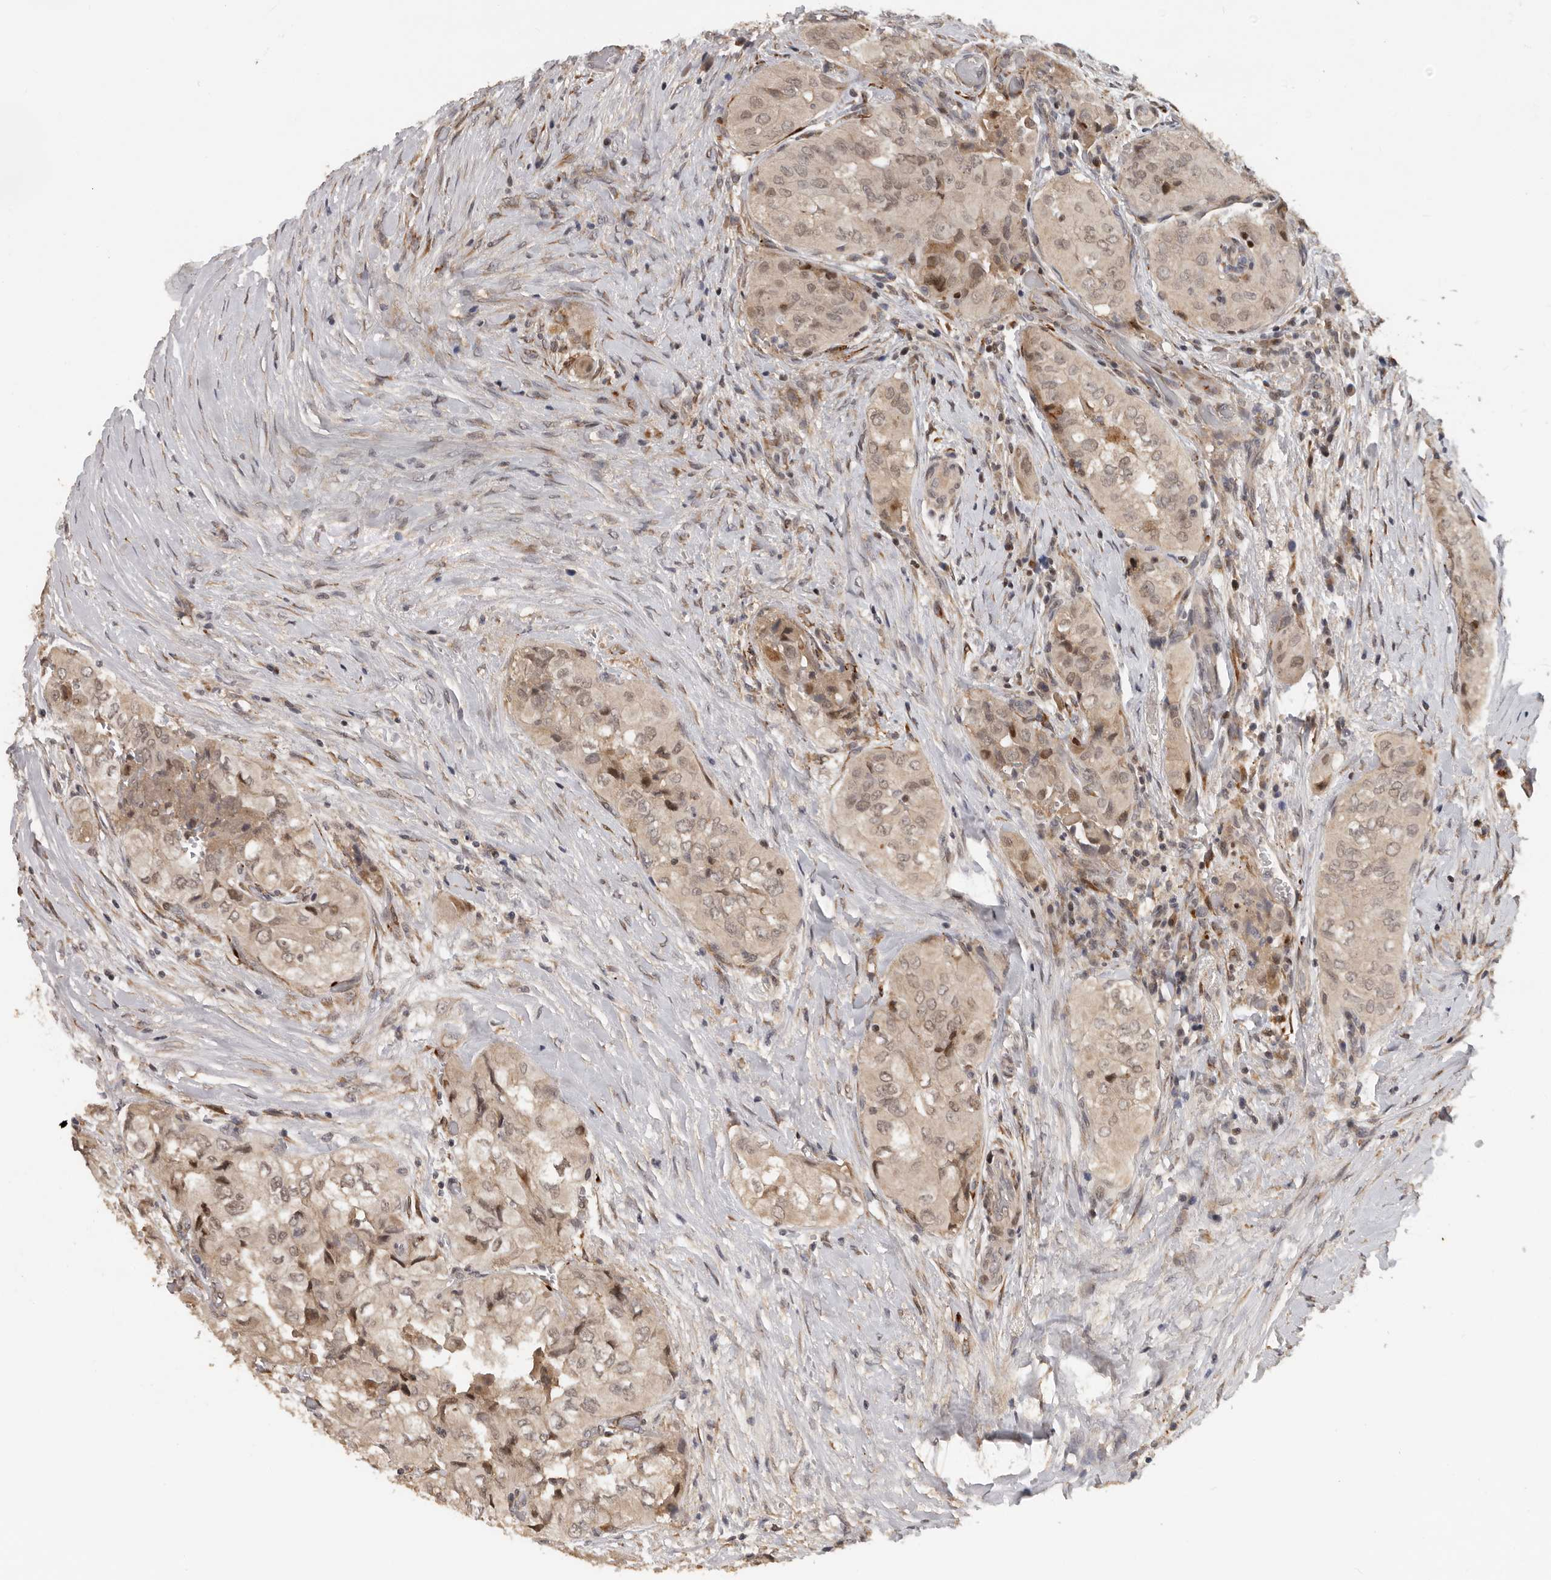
{"staining": {"intensity": "weak", "quantity": ">75%", "location": "cytoplasmic/membranous,nuclear"}, "tissue": "thyroid cancer", "cell_type": "Tumor cells", "image_type": "cancer", "snomed": [{"axis": "morphology", "description": "Papillary adenocarcinoma, NOS"}, {"axis": "topography", "description": "Thyroid gland"}], "caption": "A photomicrograph of thyroid cancer (papillary adenocarcinoma) stained for a protein reveals weak cytoplasmic/membranous and nuclear brown staining in tumor cells.", "gene": "HENMT1", "patient": {"sex": "female", "age": 59}}